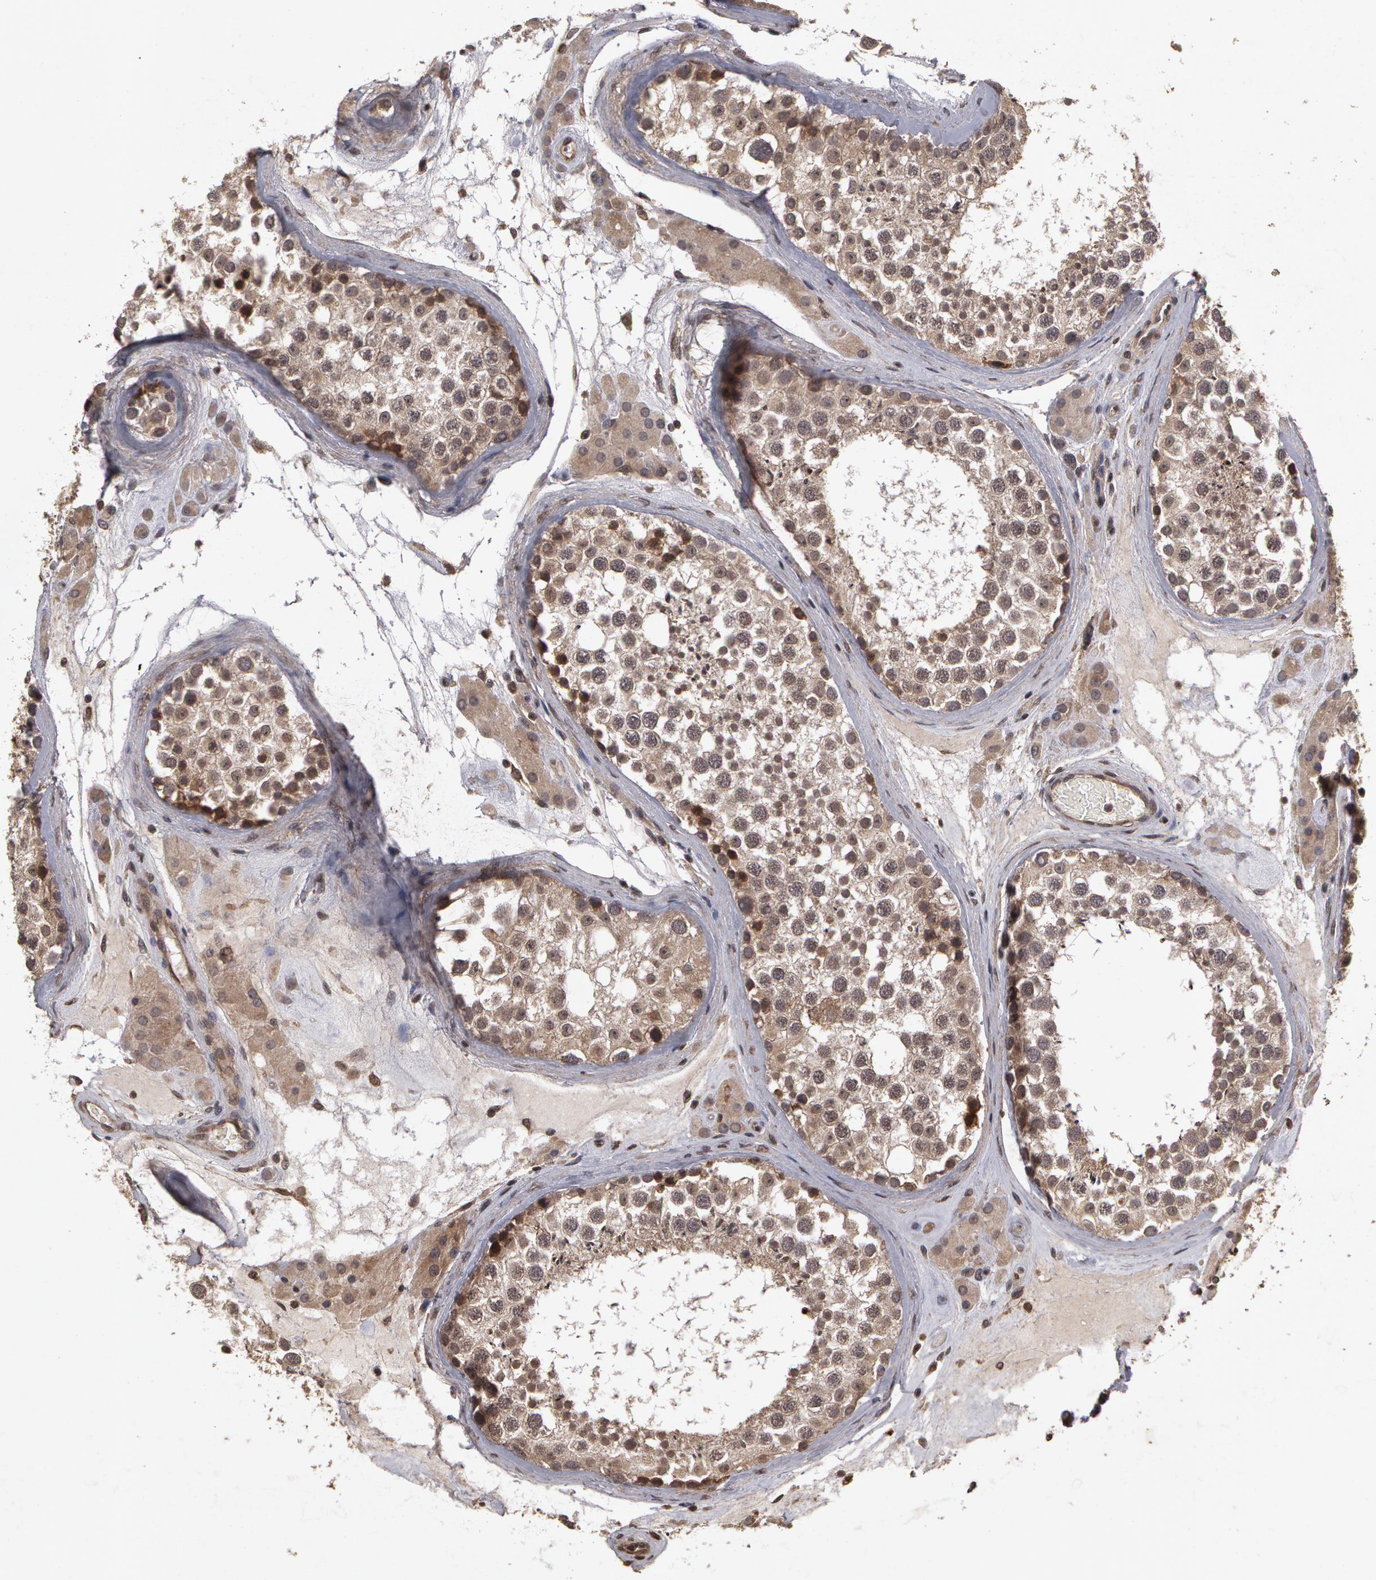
{"staining": {"intensity": "weak", "quantity": ">75%", "location": "cytoplasmic/membranous"}, "tissue": "testis", "cell_type": "Cells in seminiferous ducts", "image_type": "normal", "snomed": [{"axis": "morphology", "description": "Normal tissue, NOS"}, {"axis": "topography", "description": "Testis"}], "caption": "Immunohistochemical staining of benign human testis exhibits low levels of weak cytoplasmic/membranous positivity in approximately >75% of cells in seminiferous ducts.", "gene": "CALR", "patient": {"sex": "male", "age": 46}}